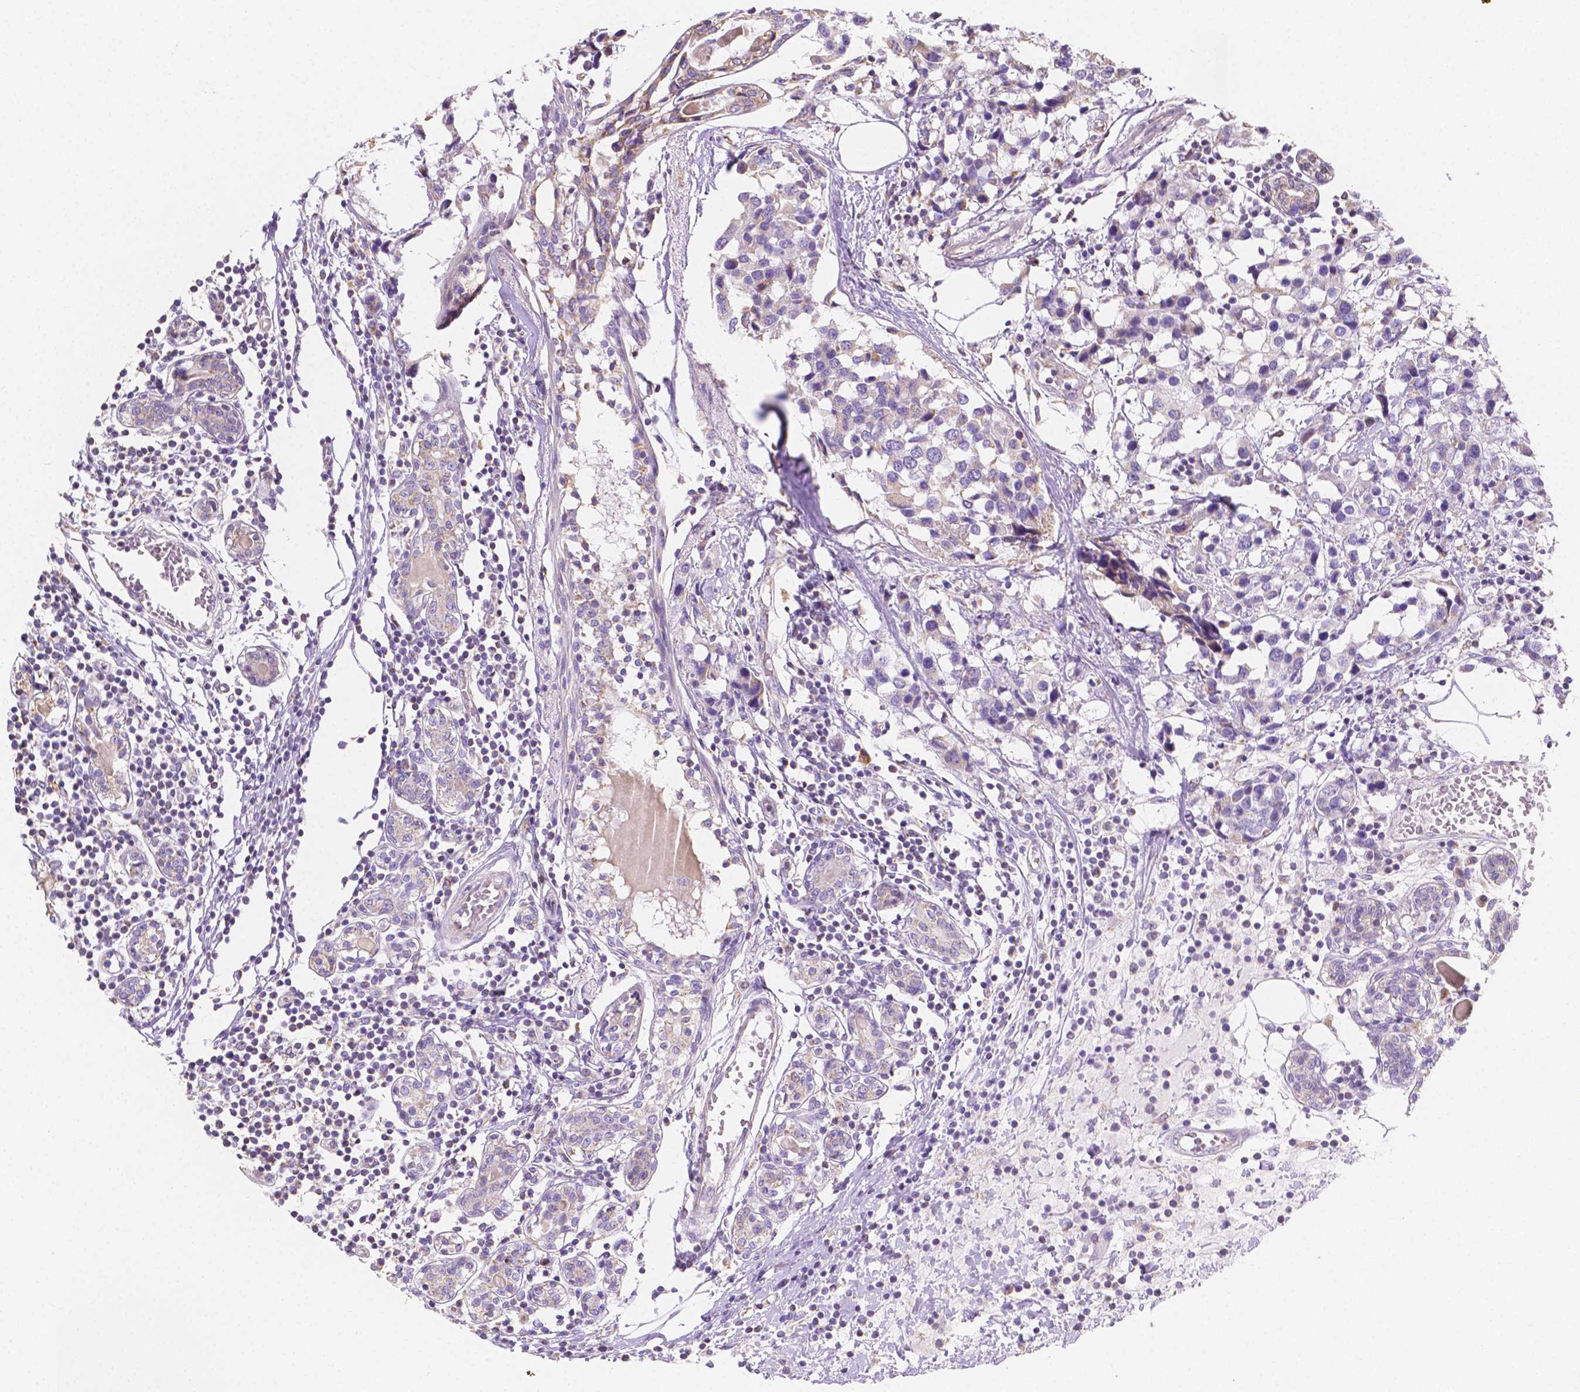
{"staining": {"intensity": "negative", "quantity": "none", "location": "none"}, "tissue": "breast cancer", "cell_type": "Tumor cells", "image_type": "cancer", "snomed": [{"axis": "morphology", "description": "Lobular carcinoma"}, {"axis": "topography", "description": "Breast"}], "caption": "IHC photomicrograph of human lobular carcinoma (breast) stained for a protein (brown), which reveals no positivity in tumor cells.", "gene": "TMEM130", "patient": {"sex": "female", "age": 59}}